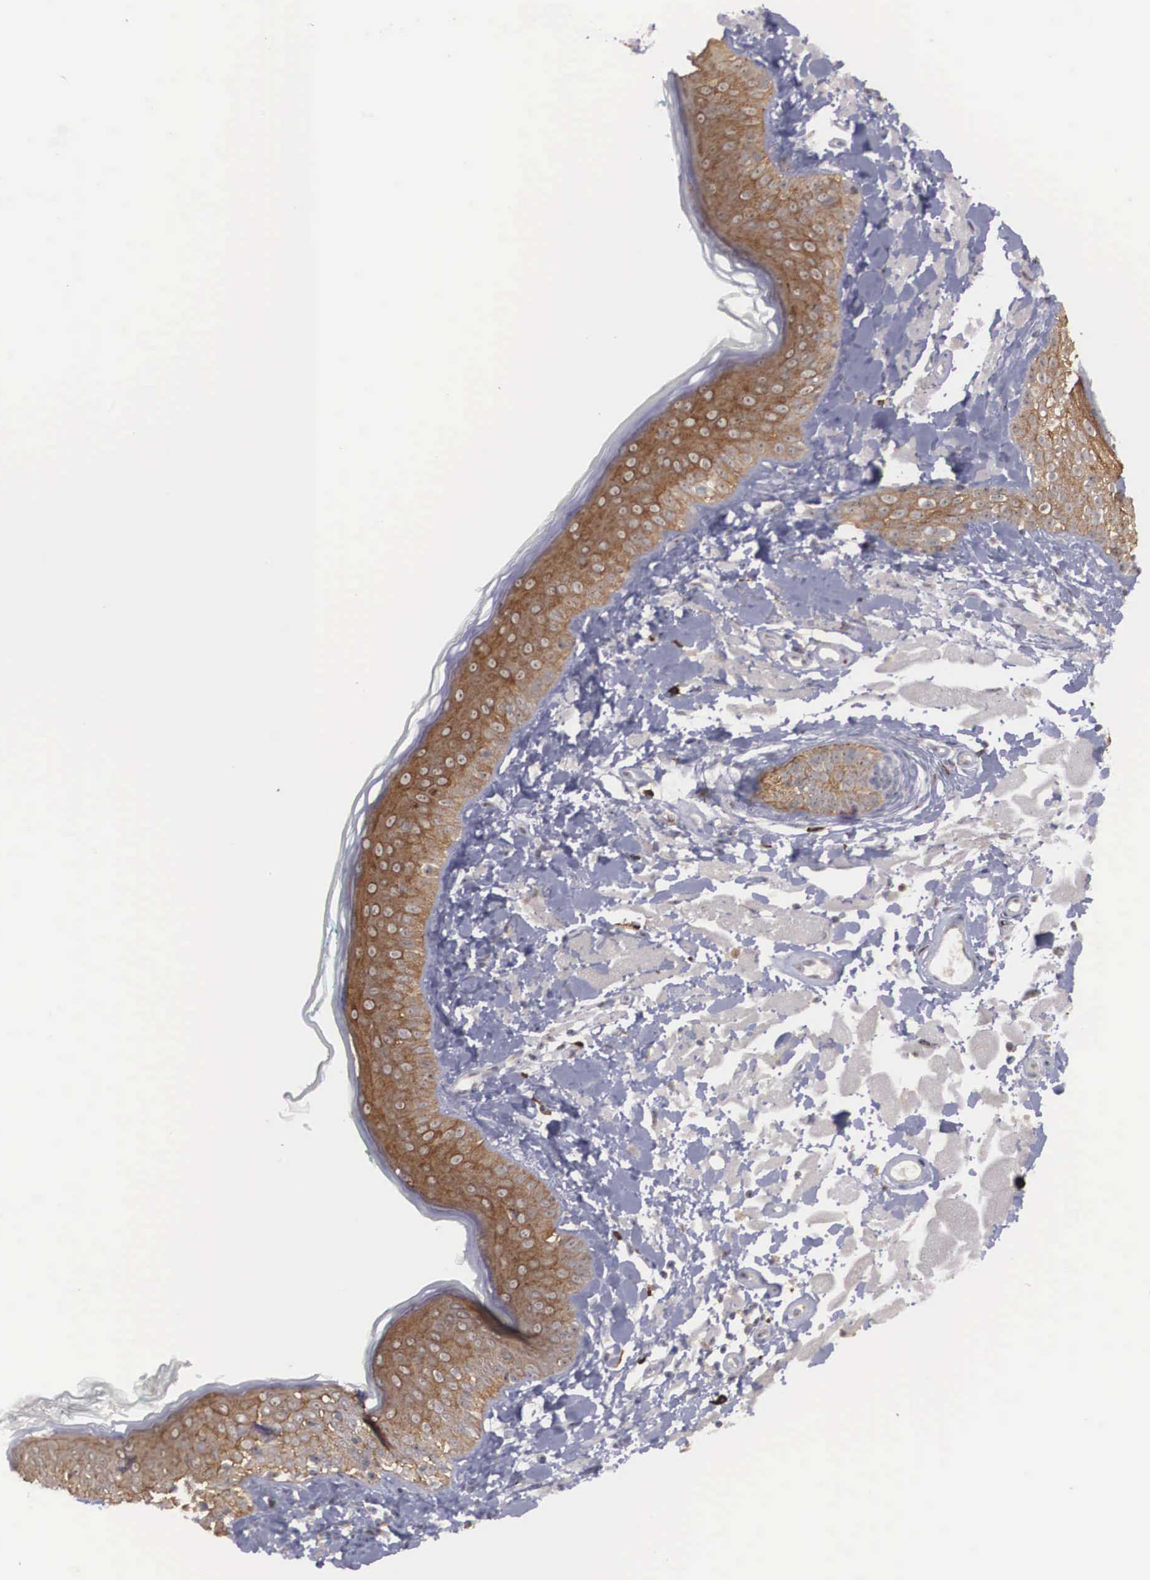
{"staining": {"intensity": "moderate", "quantity": ">75%", "location": "cytoplasmic/membranous"}, "tissue": "skin", "cell_type": "Keratinocytes", "image_type": "normal", "snomed": [{"axis": "morphology", "description": "Normal tissue, NOS"}, {"axis": "topography", "description": "Skin"}], "caption": "Immunohistochemistry (IHC) image of unremarkable skin stained for a protein (brown), which displays medium levels of moderate cytoplasmic/membranous expression in approximately >75% of keratinocytes.", "gene": "AMN", "patient": {"sex": "male", "age": 86}}